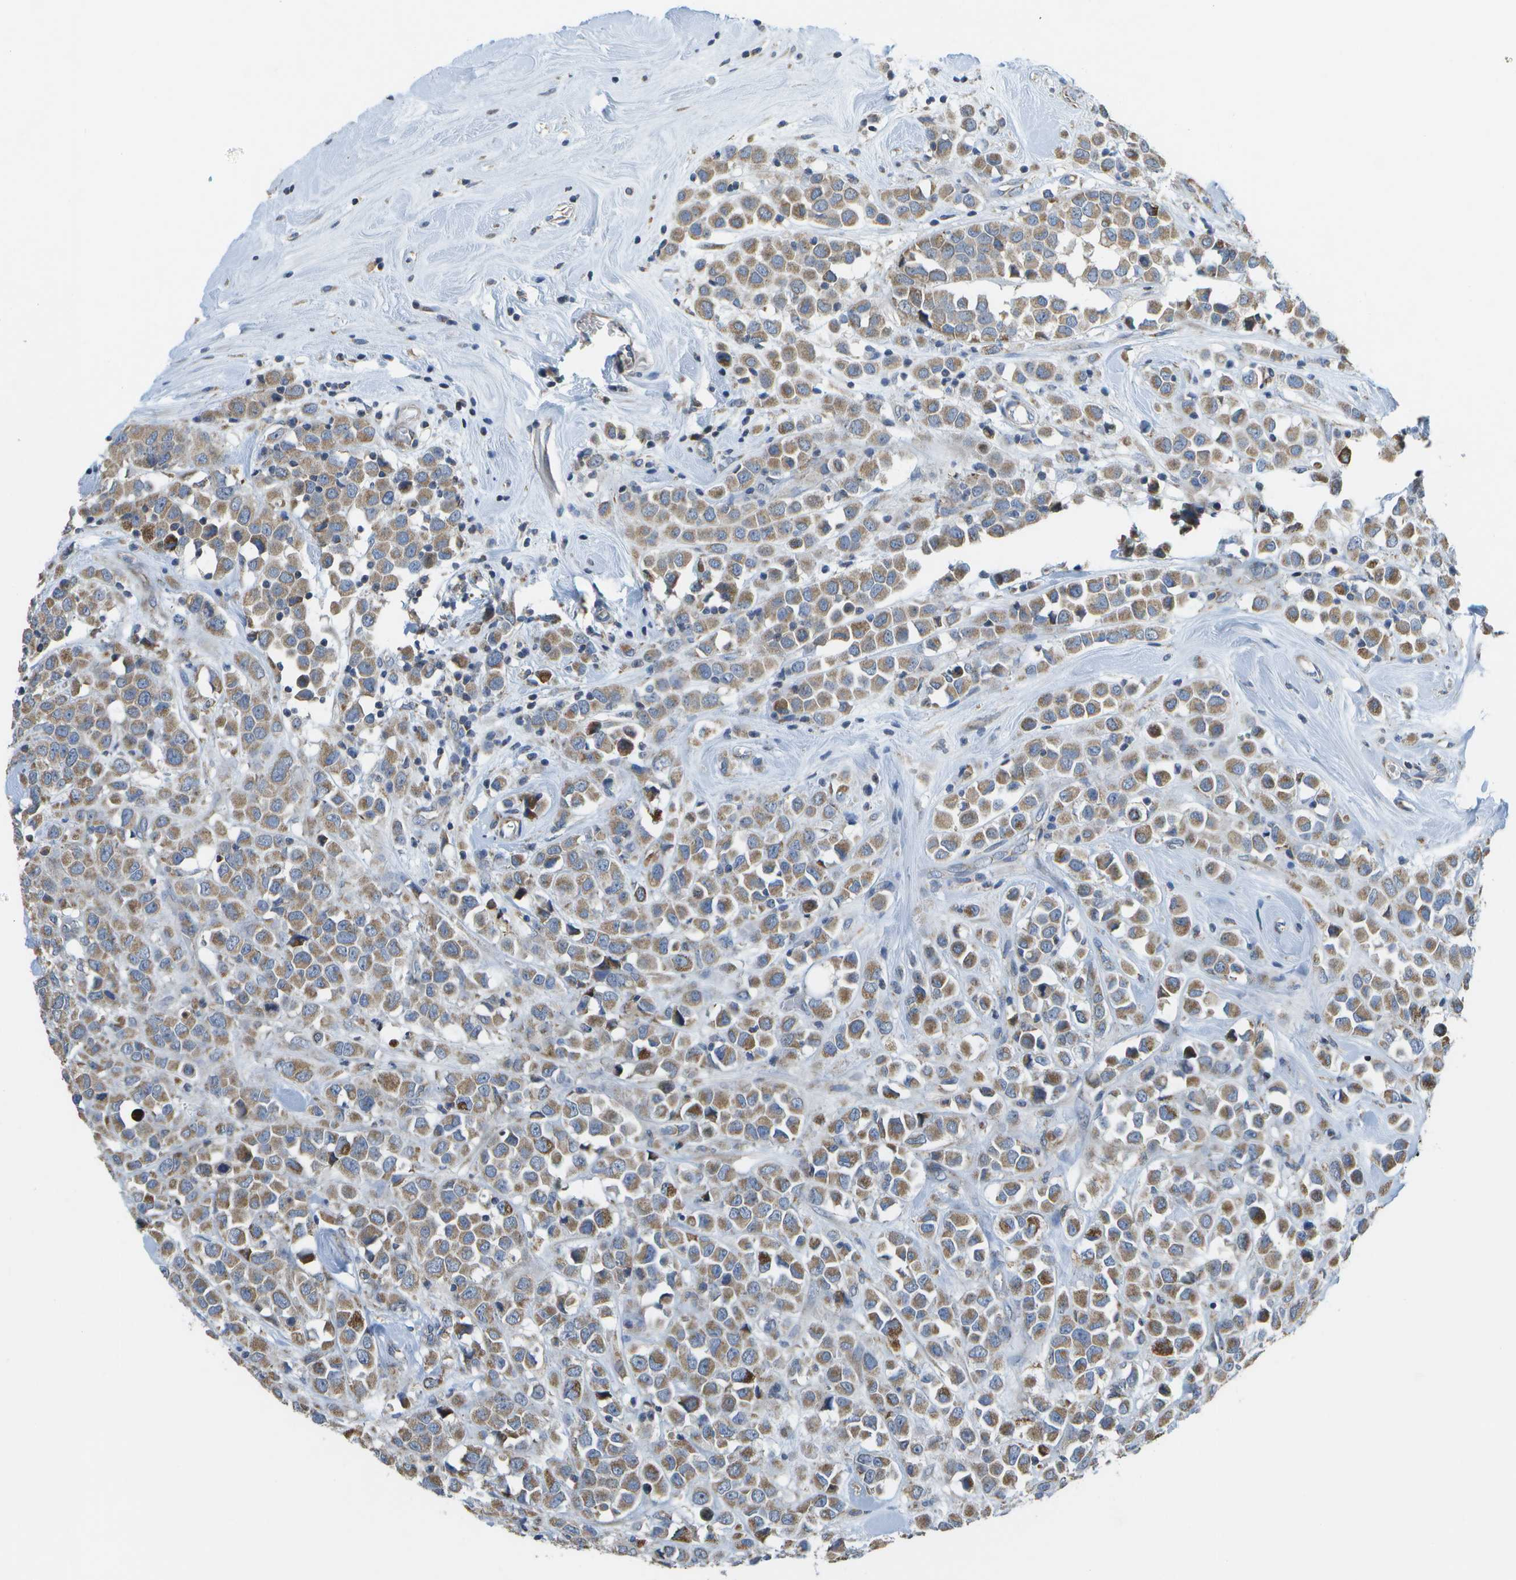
{"staining": {"intensity": "moderate", "quantity": ">75%", "location": "cytoplasmic/membranous"}, "tissue": "breast cancer", "cell_type": "Tumor cells", "image_type": "cancer", "snomed": [{"axis": "morphology", "description": "Duct carcinoma"}, {"axis": "topography", "description": "Breast"}], "caption": "An immunohistochemistry (IHC) photomicrograph of neoplastic tissue is shown. Protein staining in brown highlights moderate cytoplasmic/membranous positivity in breast invasive ductal carcinoma within tumor cells.", "gene": "HADHA", "patient": {"sex": "female", "age": 61}}